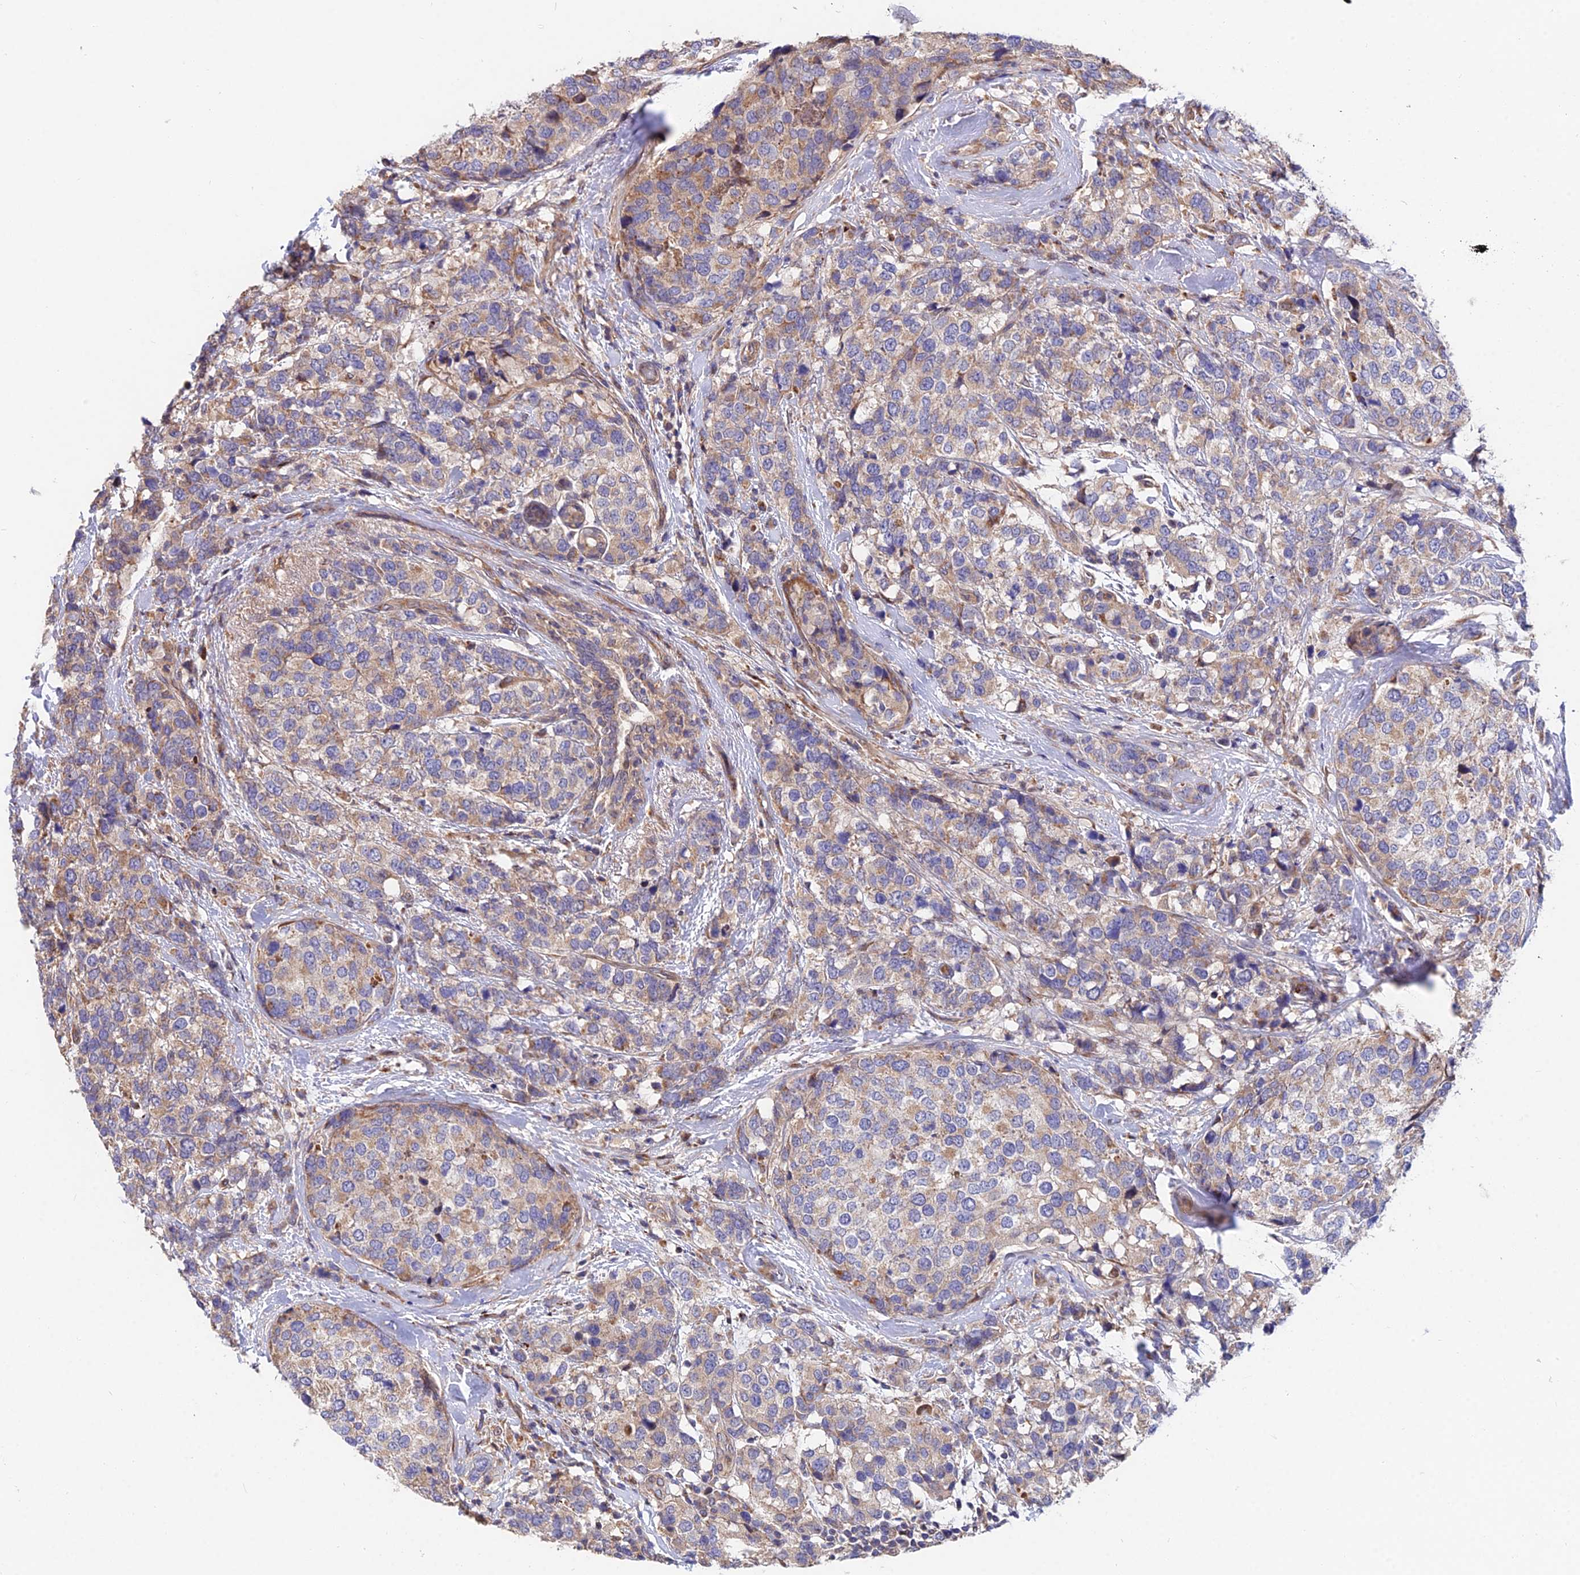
{"staining": {"intensity": "weak", "quantity": "25%-75%", "location": "cytoplasmic/membranous"}, "tissue": "breast cancer", "cell_type": "Tumor cells", "image_type": "cancer", "snomed": [{"axis": "morphology", "description": "Lobular carcinoma"}, {"axis": "topography", "description": "Breast"}], "caption": "This is an image of immunohistochemistry staining of breast cancer, which shows weak staining in the cytoplasmic/membranous of tumor cells.", "gene": "CDC37L1", "patient": {"sex": "female", "age": 59}}